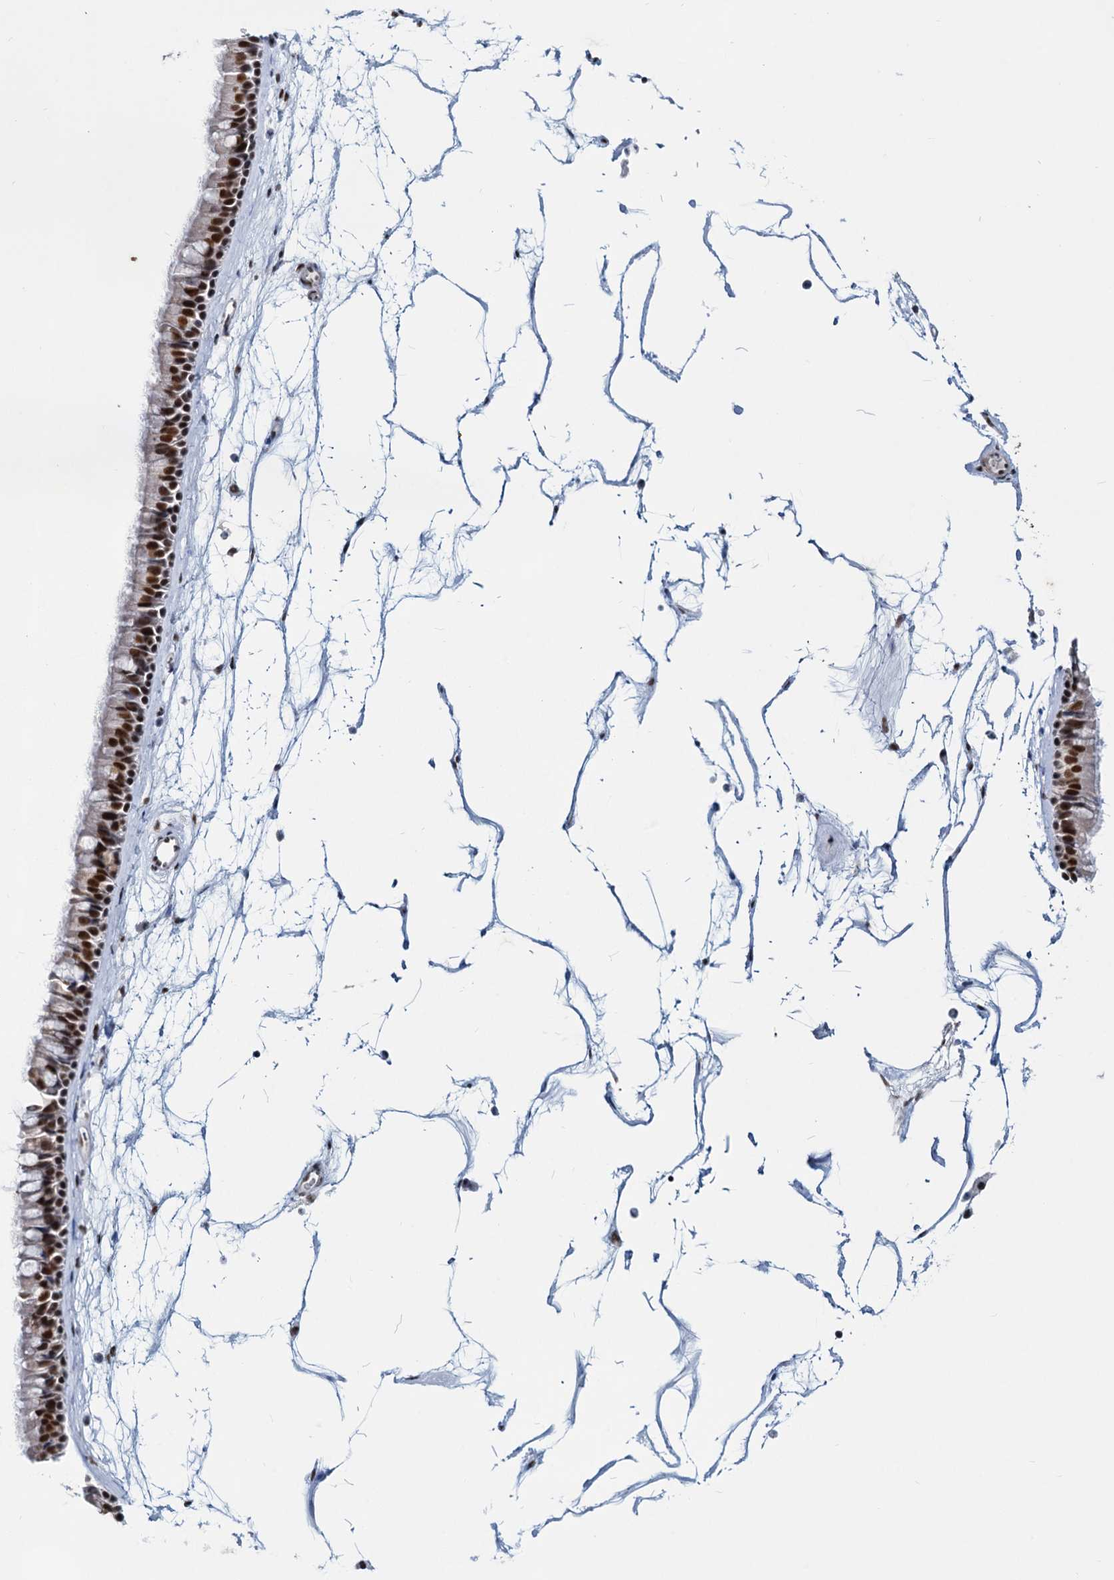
{"staining": {"intensity": "moderate", "quantity": ">75%", "location": "nuclear"}, "tissue": "nasopharynx", "cell_type": "Respiratory epithelial cells", "image_type": "normal", "snomed": [{"axis": "morphology", "description": "Normal tissue, NOS"}, {"axis": "topography", "description": "Nasopharynx"}], "caption": "A micrograph of human nasopharynx stained for a protein displays moderate nuclear brown staining in respiratory epithelial cells. Immunohistochemistry (ihc) stains the protein of interest in brown and the nuclei are stained blue.", "gene": "METTL14", "patient": {"sex": "male", "age": 64}}